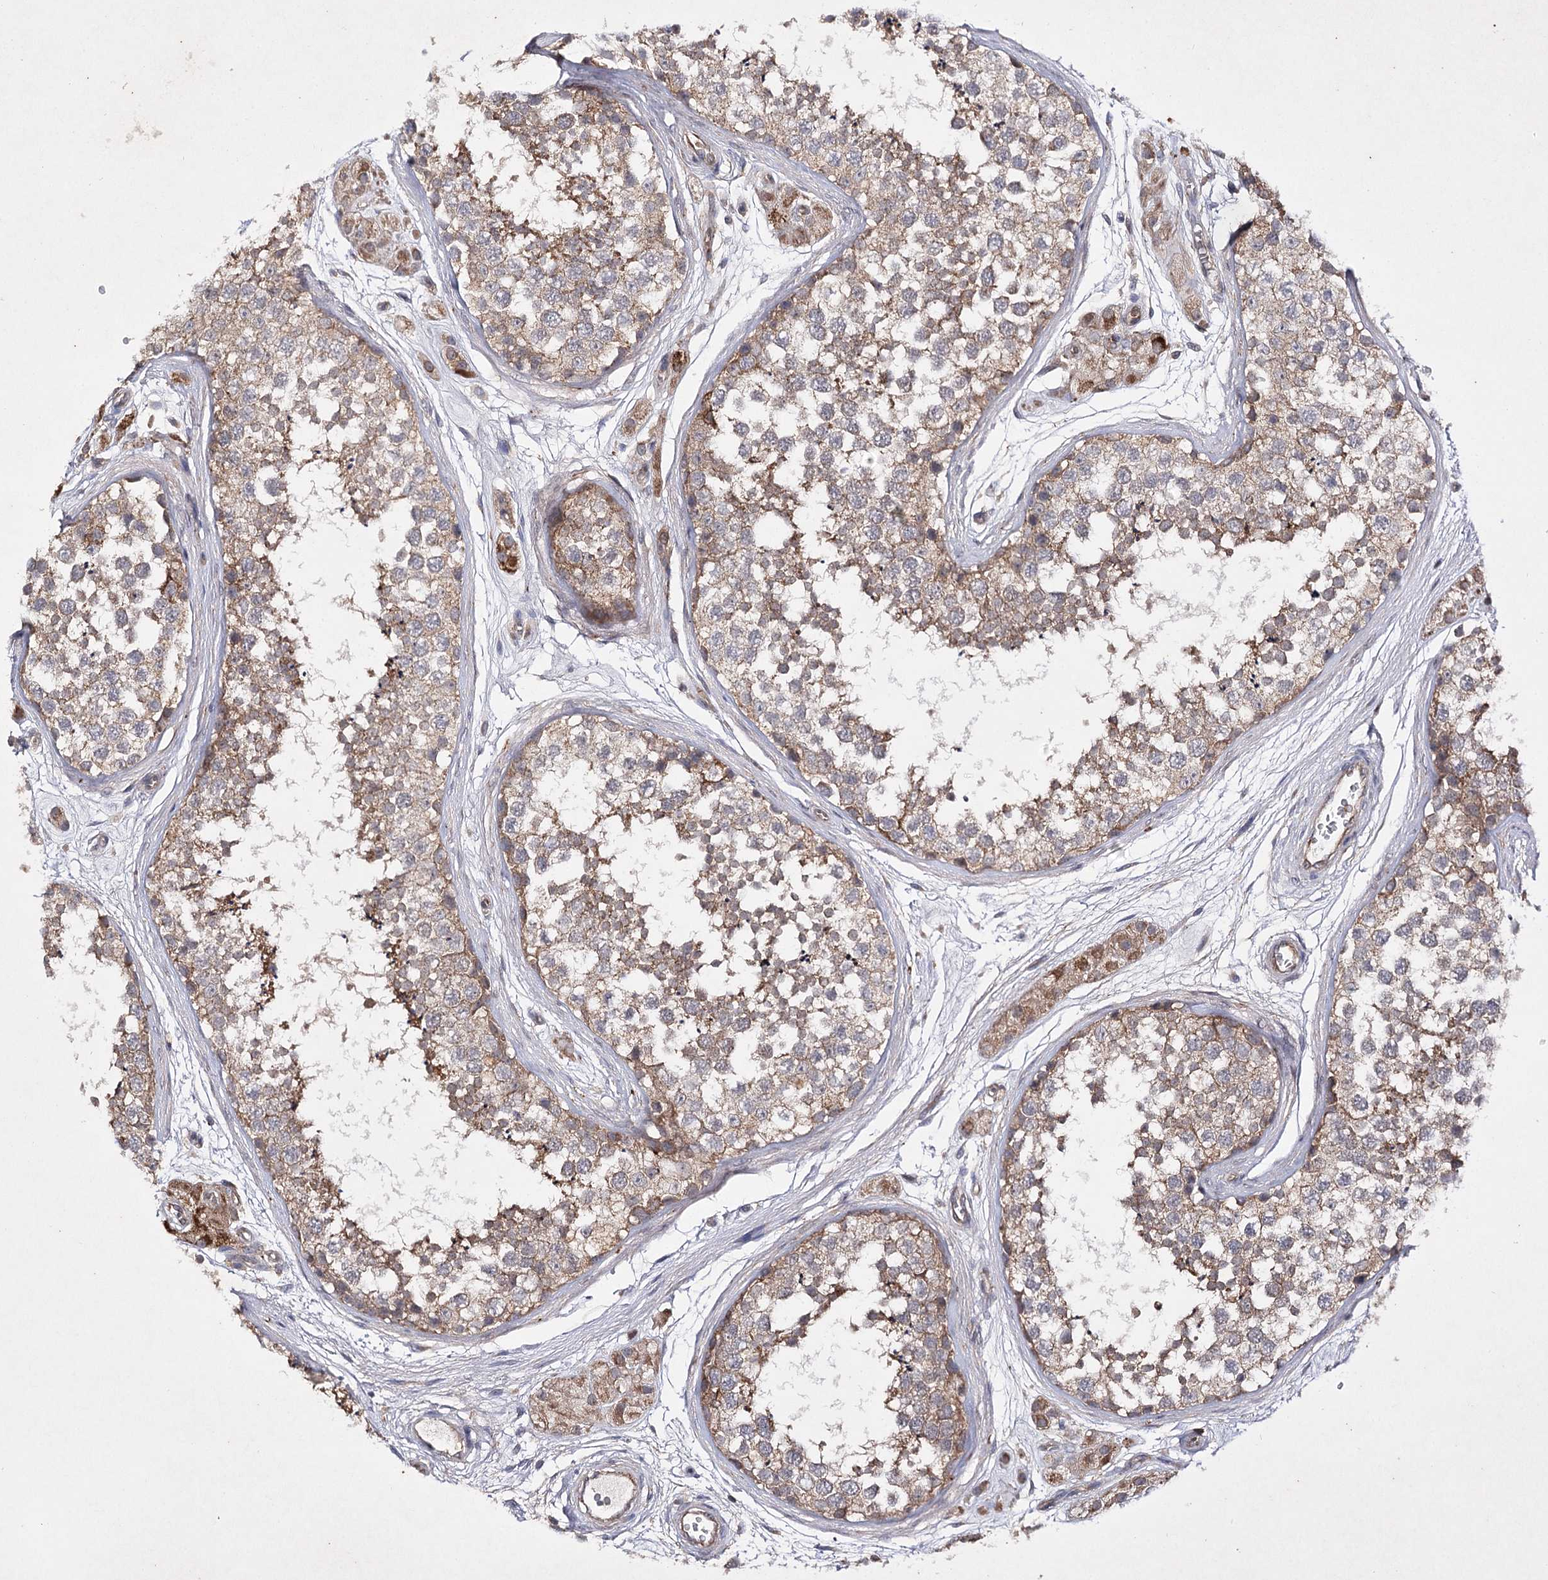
{"staining": {"intensity": "moderate", "quantity": ">75%", "location": "cytoplasmic/membranous"}, "tissue": "testis", "cell_type": "Cells in seminiferous ducts", "image_type": "normal", "snomed": [{"axis": "morphology", "description": "Normal tissue, NOS"}, {"axis": "topography", "description": "Testis"}], "caption": "Immunohistochemical staining of benign testis displays >75% levels of moderate cytoplasmic/membranous protein staining in about >75% of cells in seminiferous ducts.", "gene": "BCR", "patient": {"sex": "male", "age": 56}}